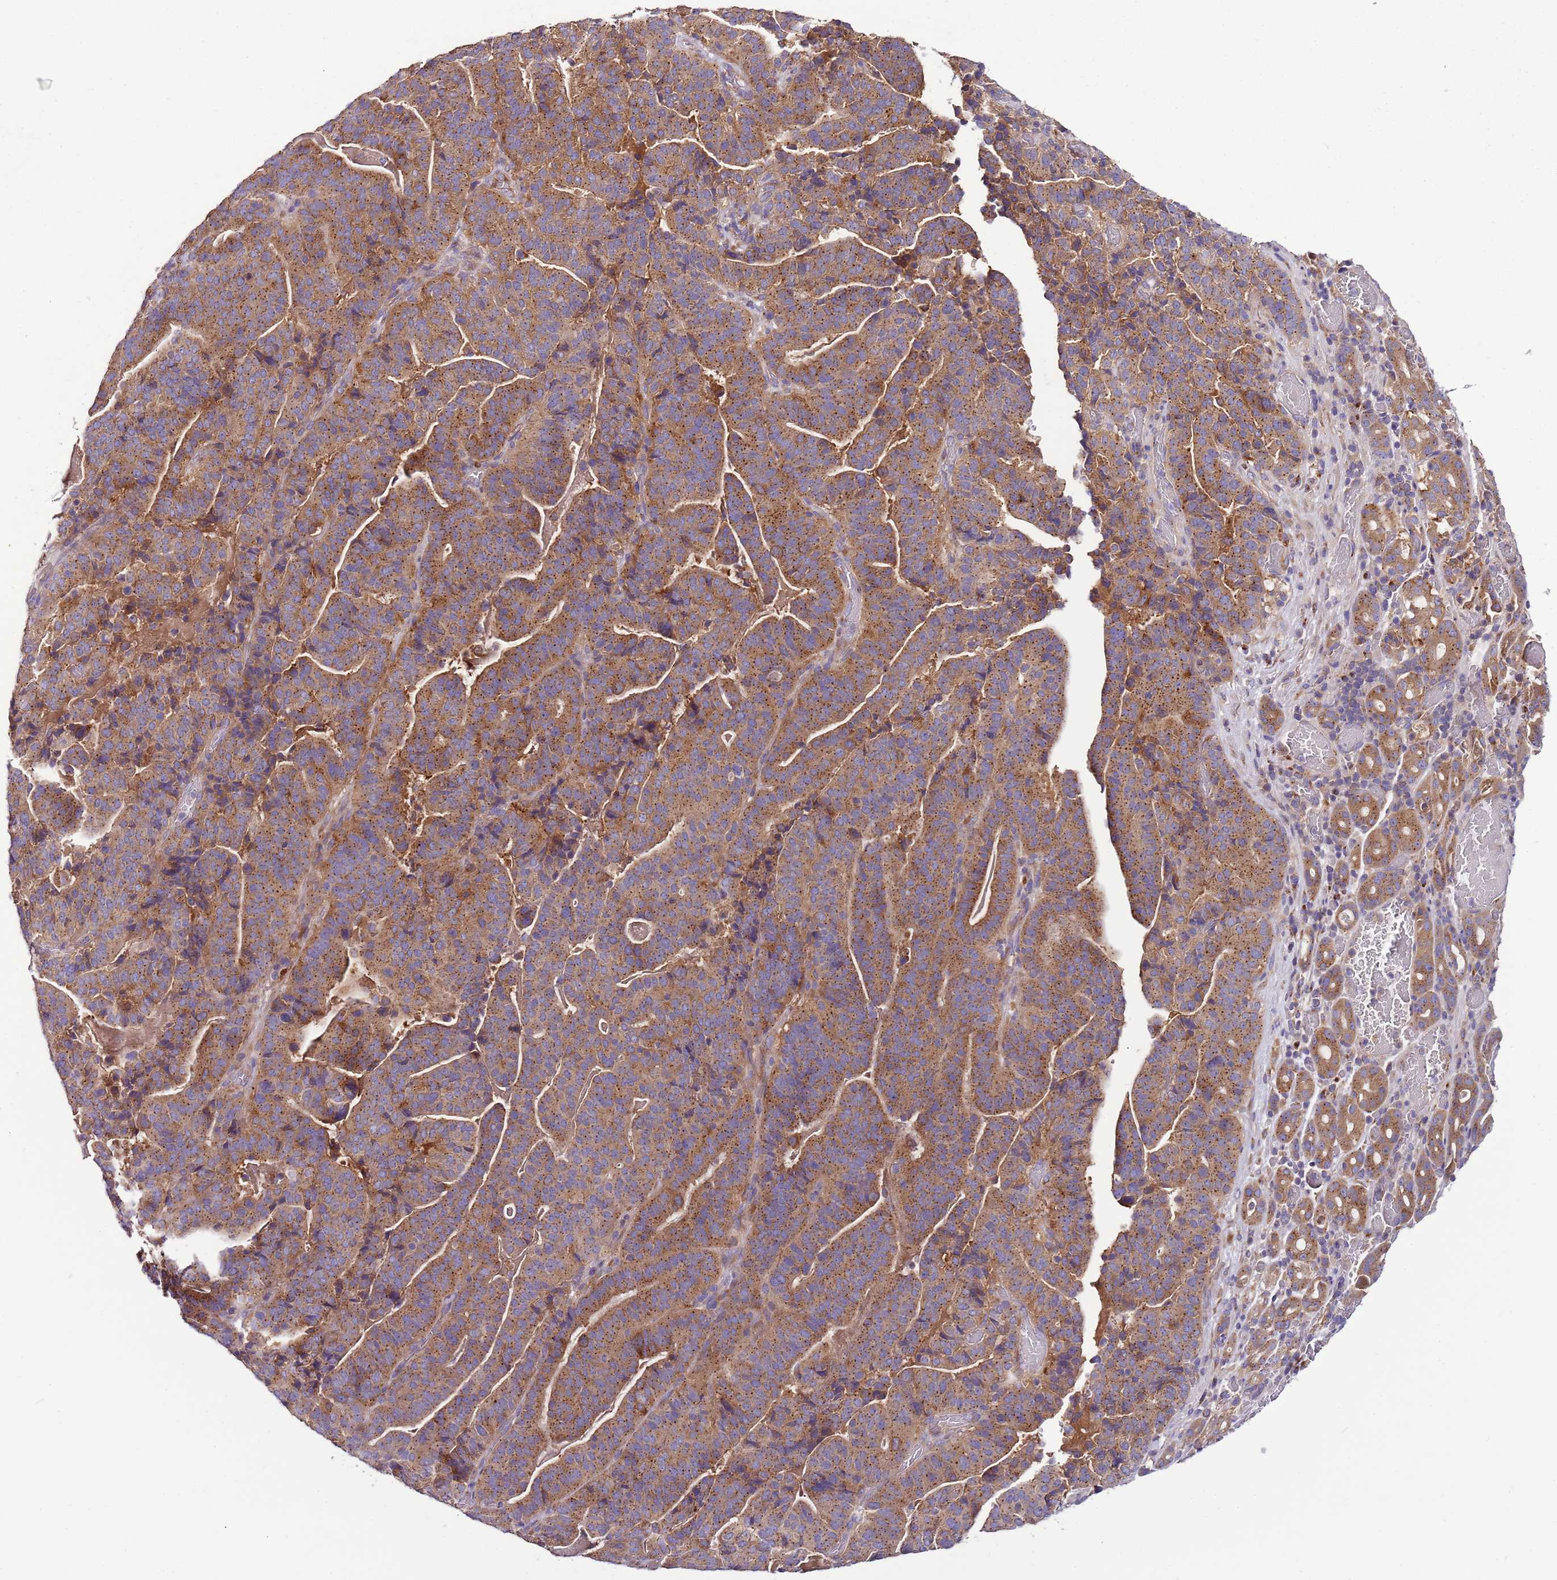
{"staining": {"intensity": "moderate", "quantity": ">75%", "location": "cytoplasmic/membranous"}, "tissue": "stomach cancer", "cell_type": "Tumor cells", "image_type": "cancer", "snomed": [{"axis": "morphology", "description": "Adenocarcinoma, NOS"}, {"axis": "topography", "description": "Stomach"}], "caption": "Adenocarcinoma (stomach) was stained to show a protein in brown. There is medium levels of moderate cytoplasmic/membranous expression in about >75% of tumor cells.", "gene": "FAM20A", "patient": {"sex": "male", "age": 48}}